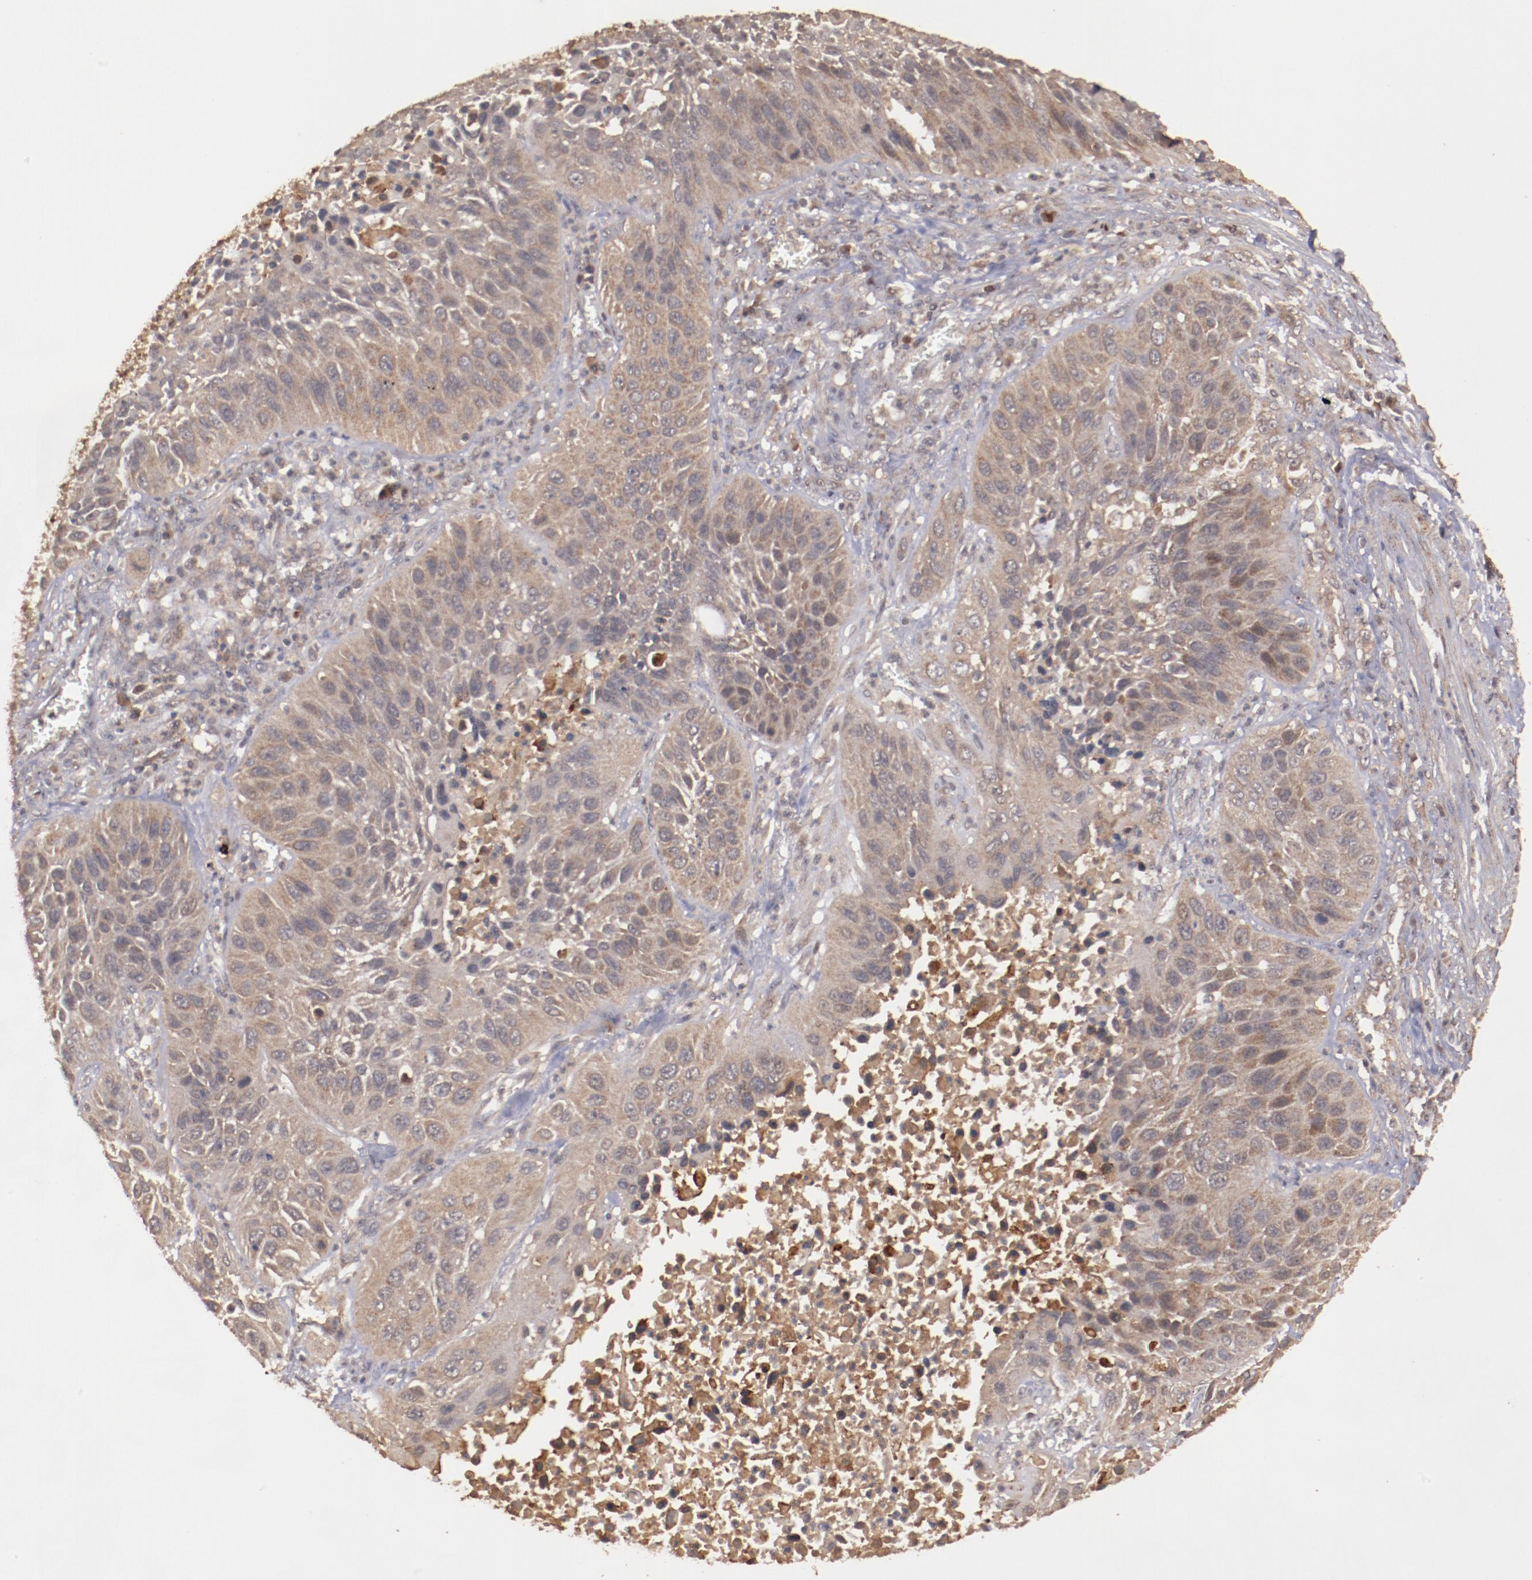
{"staining": {"intensity": "moderate", "quantity": ">75%", "location": "cytoplasmic/membranous"}, "tissue": "lung cancer", "cell_type": "Tumor cells", "image_type": "cancer", "snomed": [{"axis": "morphology", "description": "Squamous cell carcinoma, NOS"}, {"axis": "topography", "description": "Lung"}], "caption": "A histopathology image of human lung cancer stained for a protein displays moderate cytoplasmic/membranous brown staining in tumor cells.", "gene": "TXNDC16", "patient": {"sex": "female", "age": 76}}